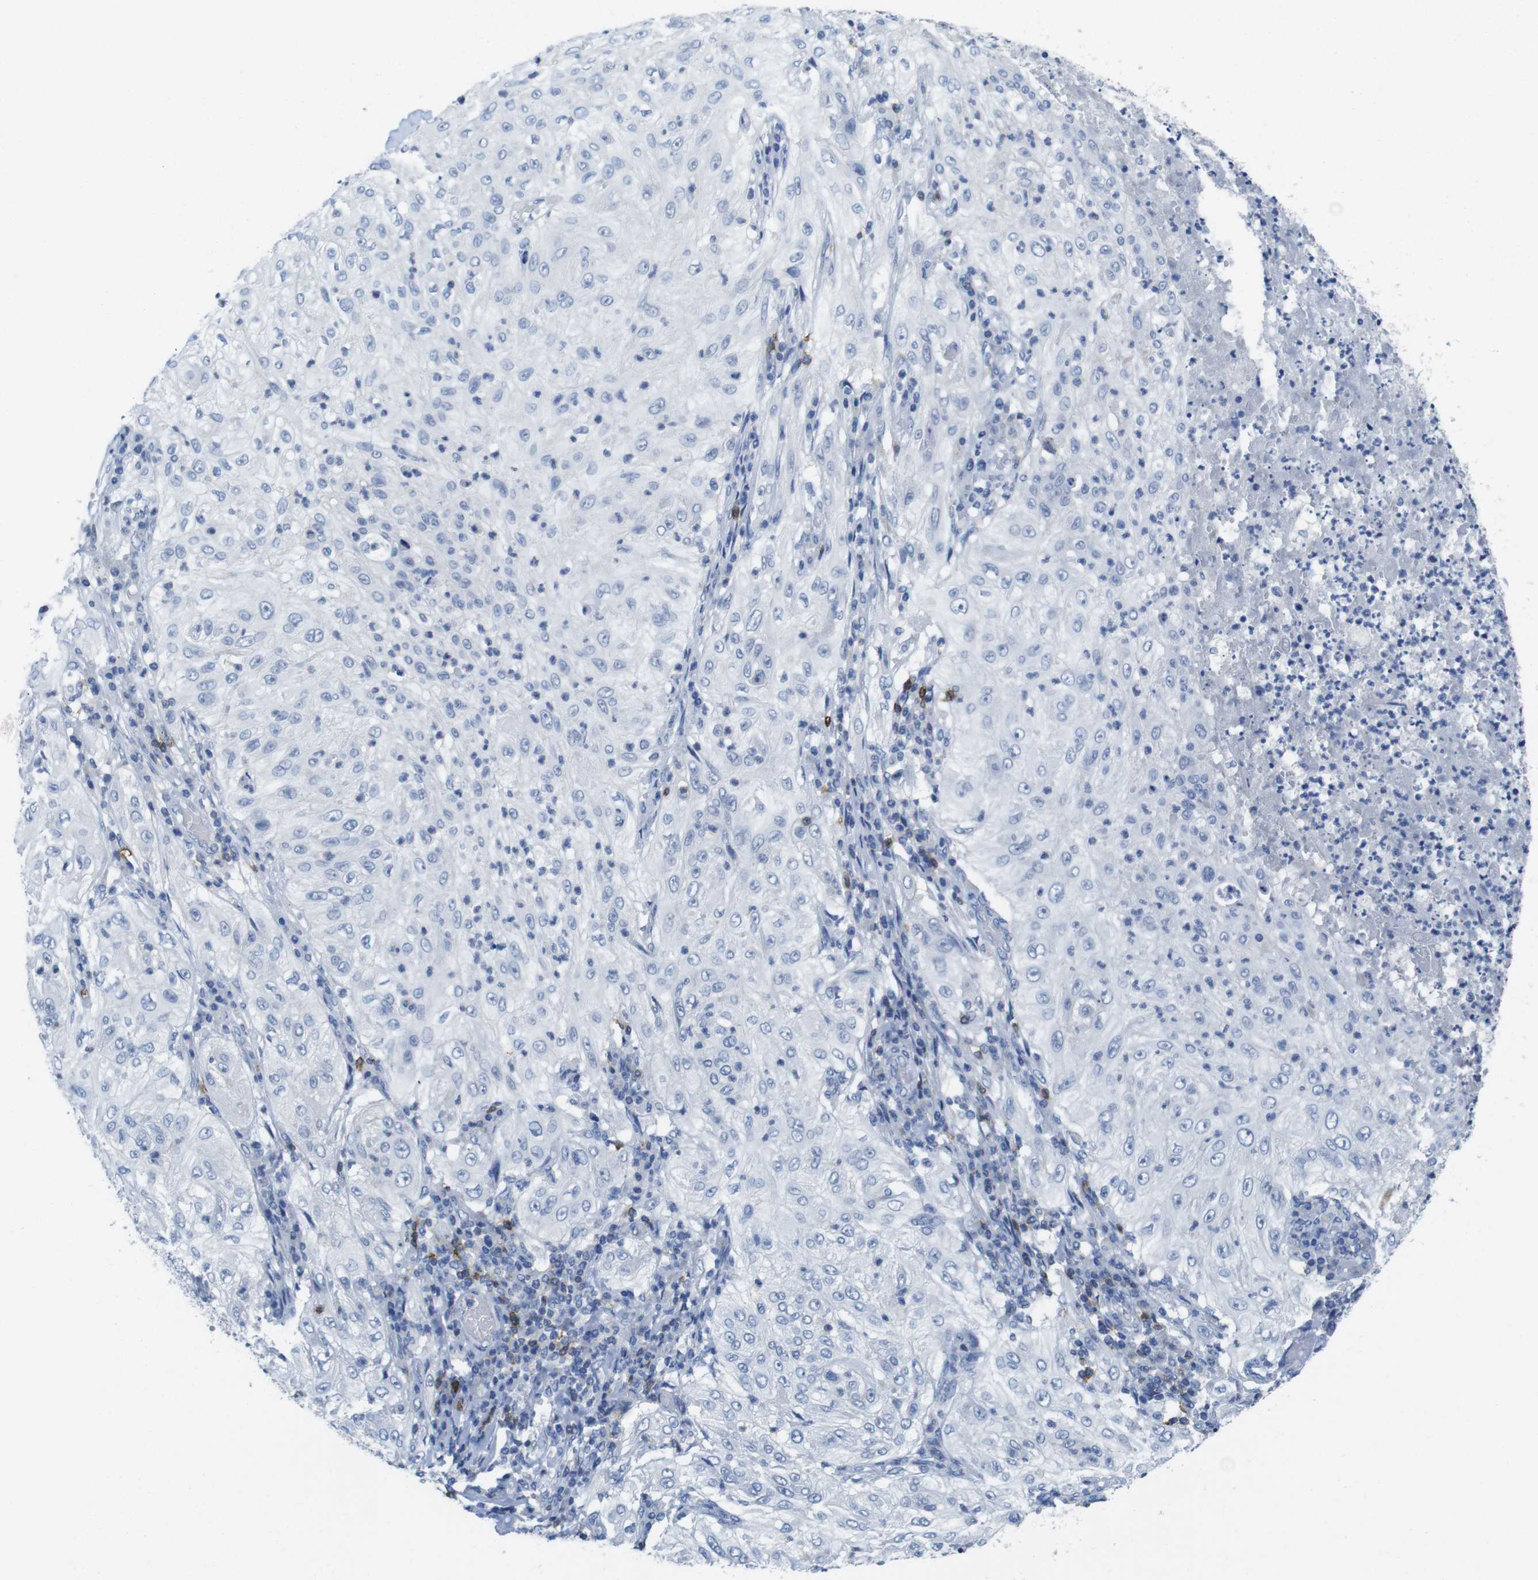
{"staining": {"intensity": "negative", "quantity": "none", "location": "none"}, "tissue": "lung cancer", "cell_type": "Tumor cells", "image_type": "cancer", "snomed": [{"axis": "morphology", "description": "Inflammation, NOS"}, {"axis": "morphology", "description": "Squamous cell carcinoma, NOS"}, {"axis": "topography", "description": "Lymph node"}, {"axis": "topography", "description": "Soft tissue"}, {"axis": "topography", "description": "Lung"}], "caption": "Human squamous cell carcinoma (lung) stained for a protein using immunohistochemistry demonstrates no staining in tumor cells.", "gene": "CD5", "patient": {"sex": "male", "age": 66}}